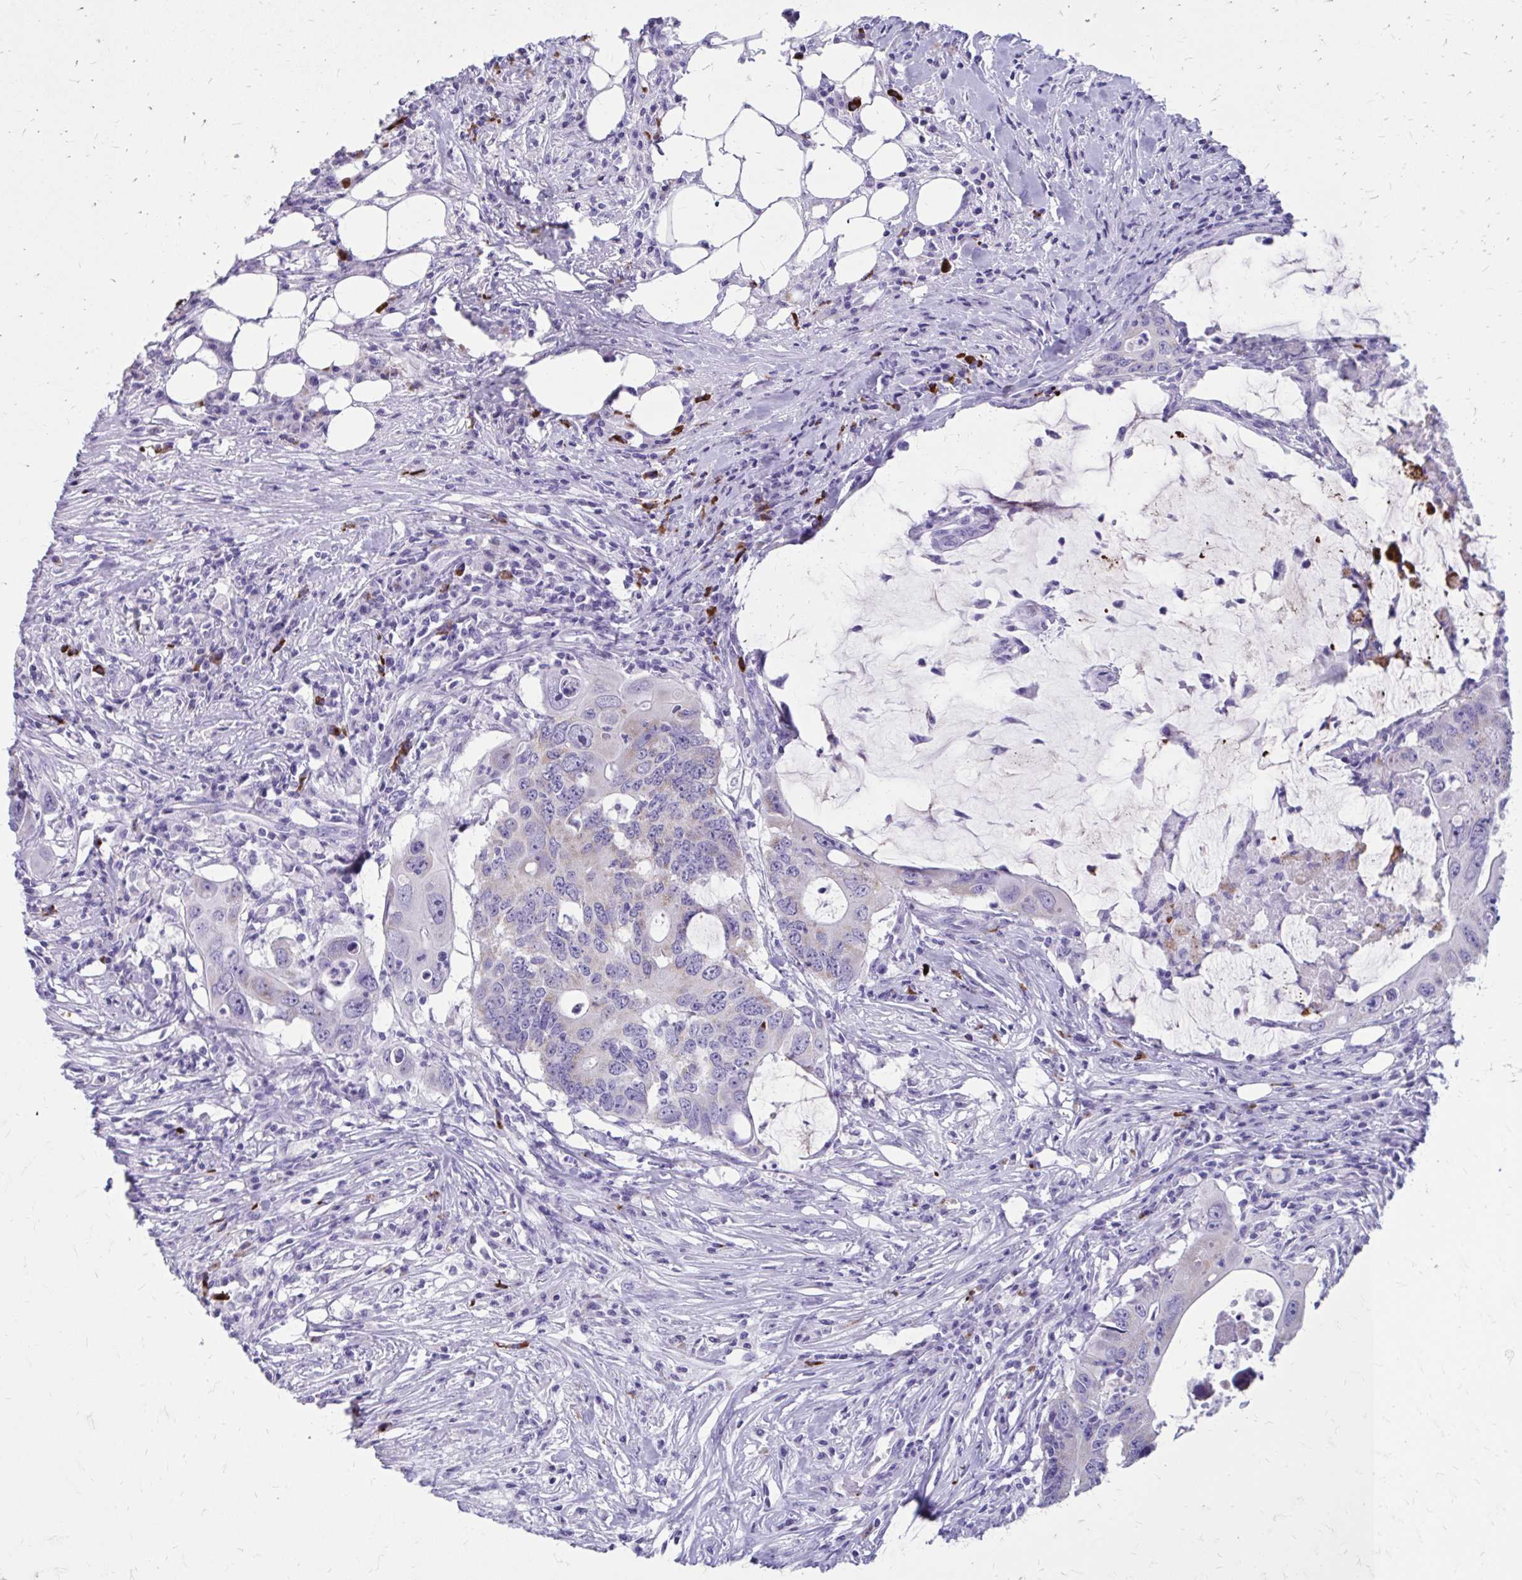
{"staining": {"intensity": "negative", "quantity": "none", "location": "none"}, "tissue": "colorectal cancer", "cell_type": "Tumor cells", "image_type": "cancer", "snomed": [{"axis": "morphology", "description": "Adenocarcinoma, NOS"}, {"axis": "topography", "description": "Colon"}], "caption": "IHC micrograph of neoplastic tissue: human colorectal cancer (adenocarcinoma) stained with DAB exhibits no significant protein positivity in tumor cells. Brightfield microscopy of immunohistochemistry (IHC) stained with DAB (brown) and hematoxylin (blue), captured at high magnification.", "gene": "SATL1", "patient": {"sex": "male", "age": 71}}